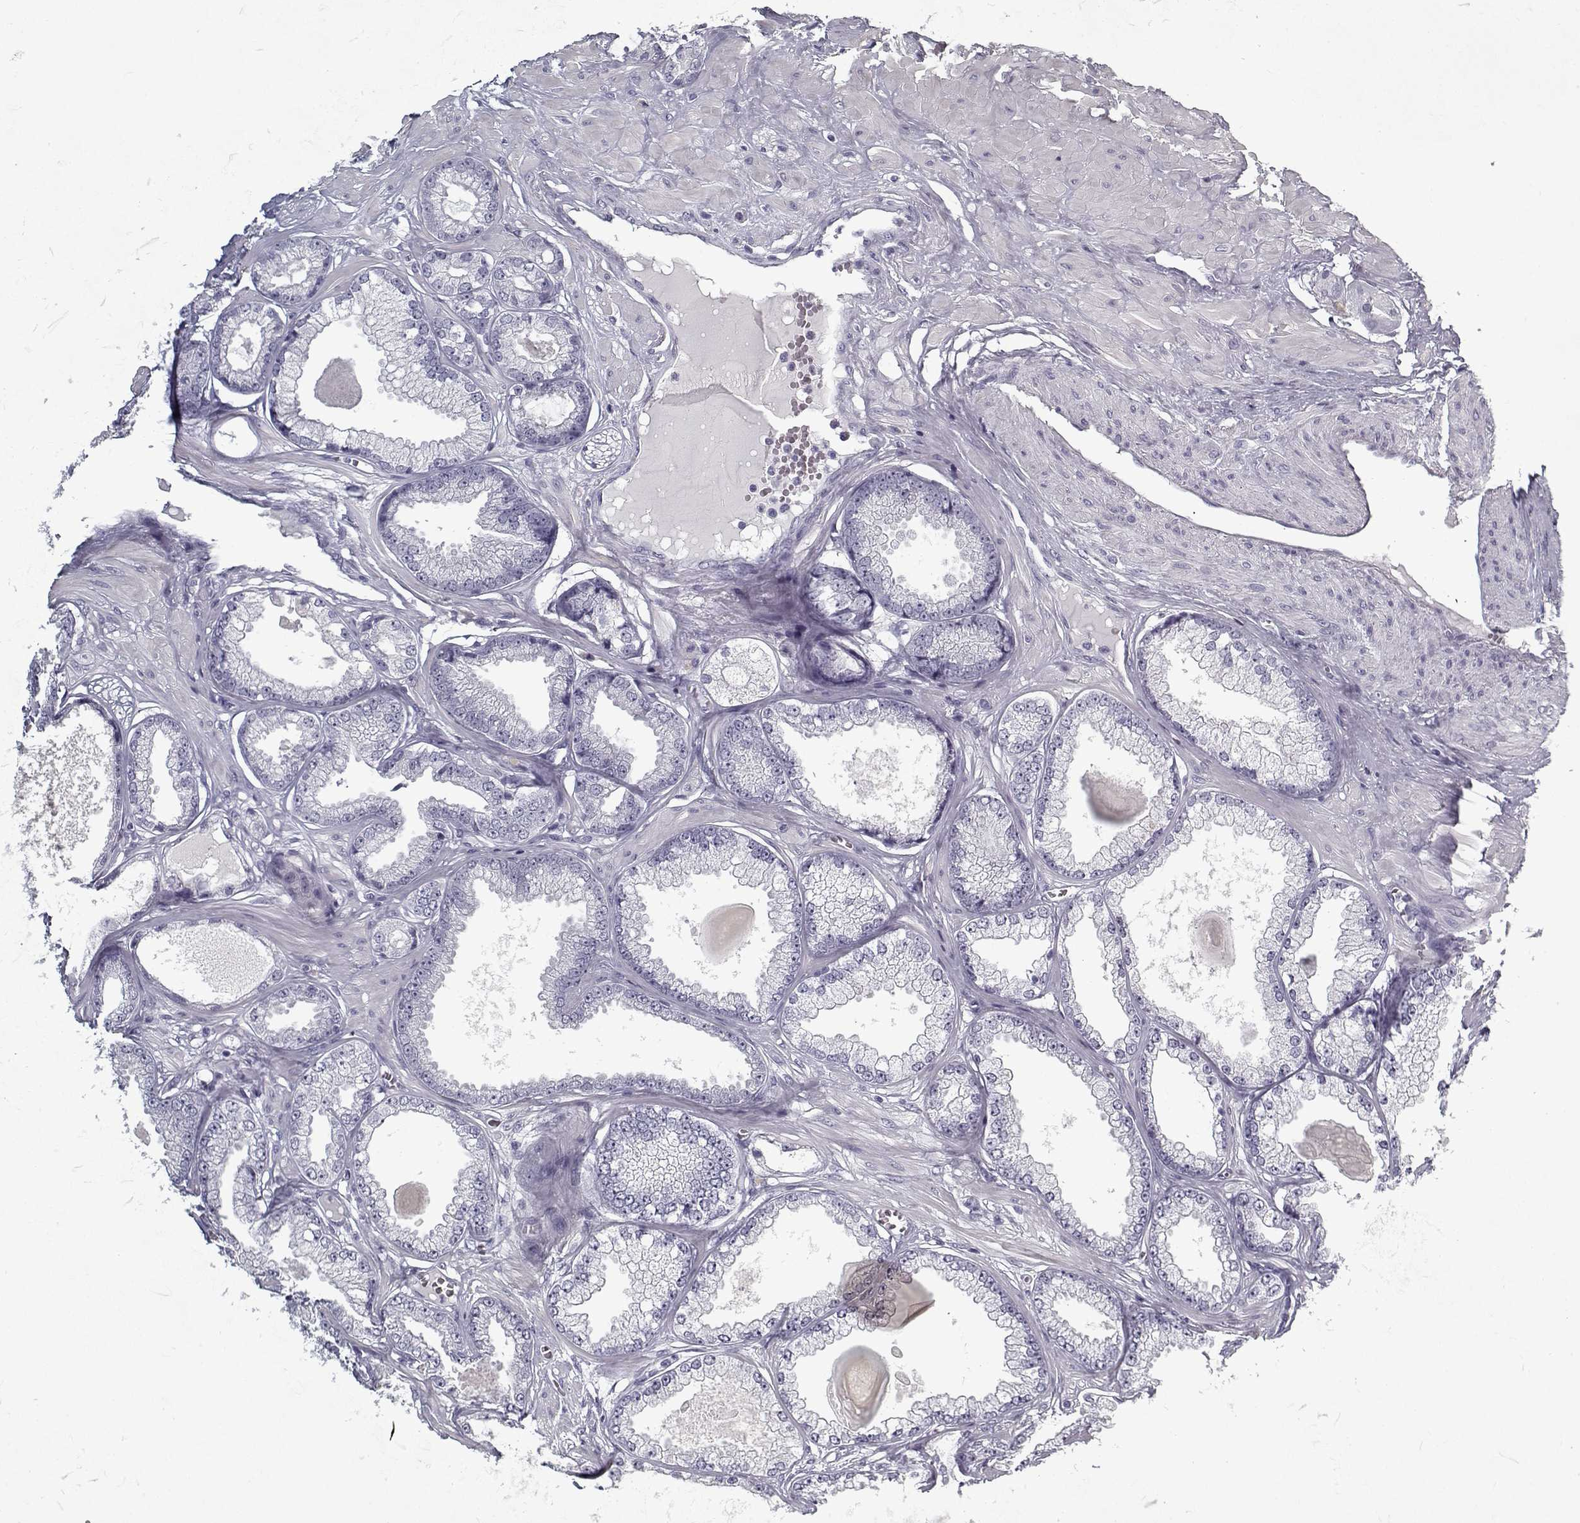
{"staining": {"intensity": "negative", "quantity": "none", "location": "none"}, "tissue": "prostate cancer", "cell_type": "Tumor cells", "image_type": "cancer", "snomed": [{"axis": "morphology", "description": "Adenocarcinoma, Low grade"}, {"axis": "topography", "description": "Prostate"}], "caption": "Tumor cells are negative for brown protein staining in low-grade adenocarcinoma (prostate).", "gene": "RNF32", "patient": {"sex": "male", "age": 64}}